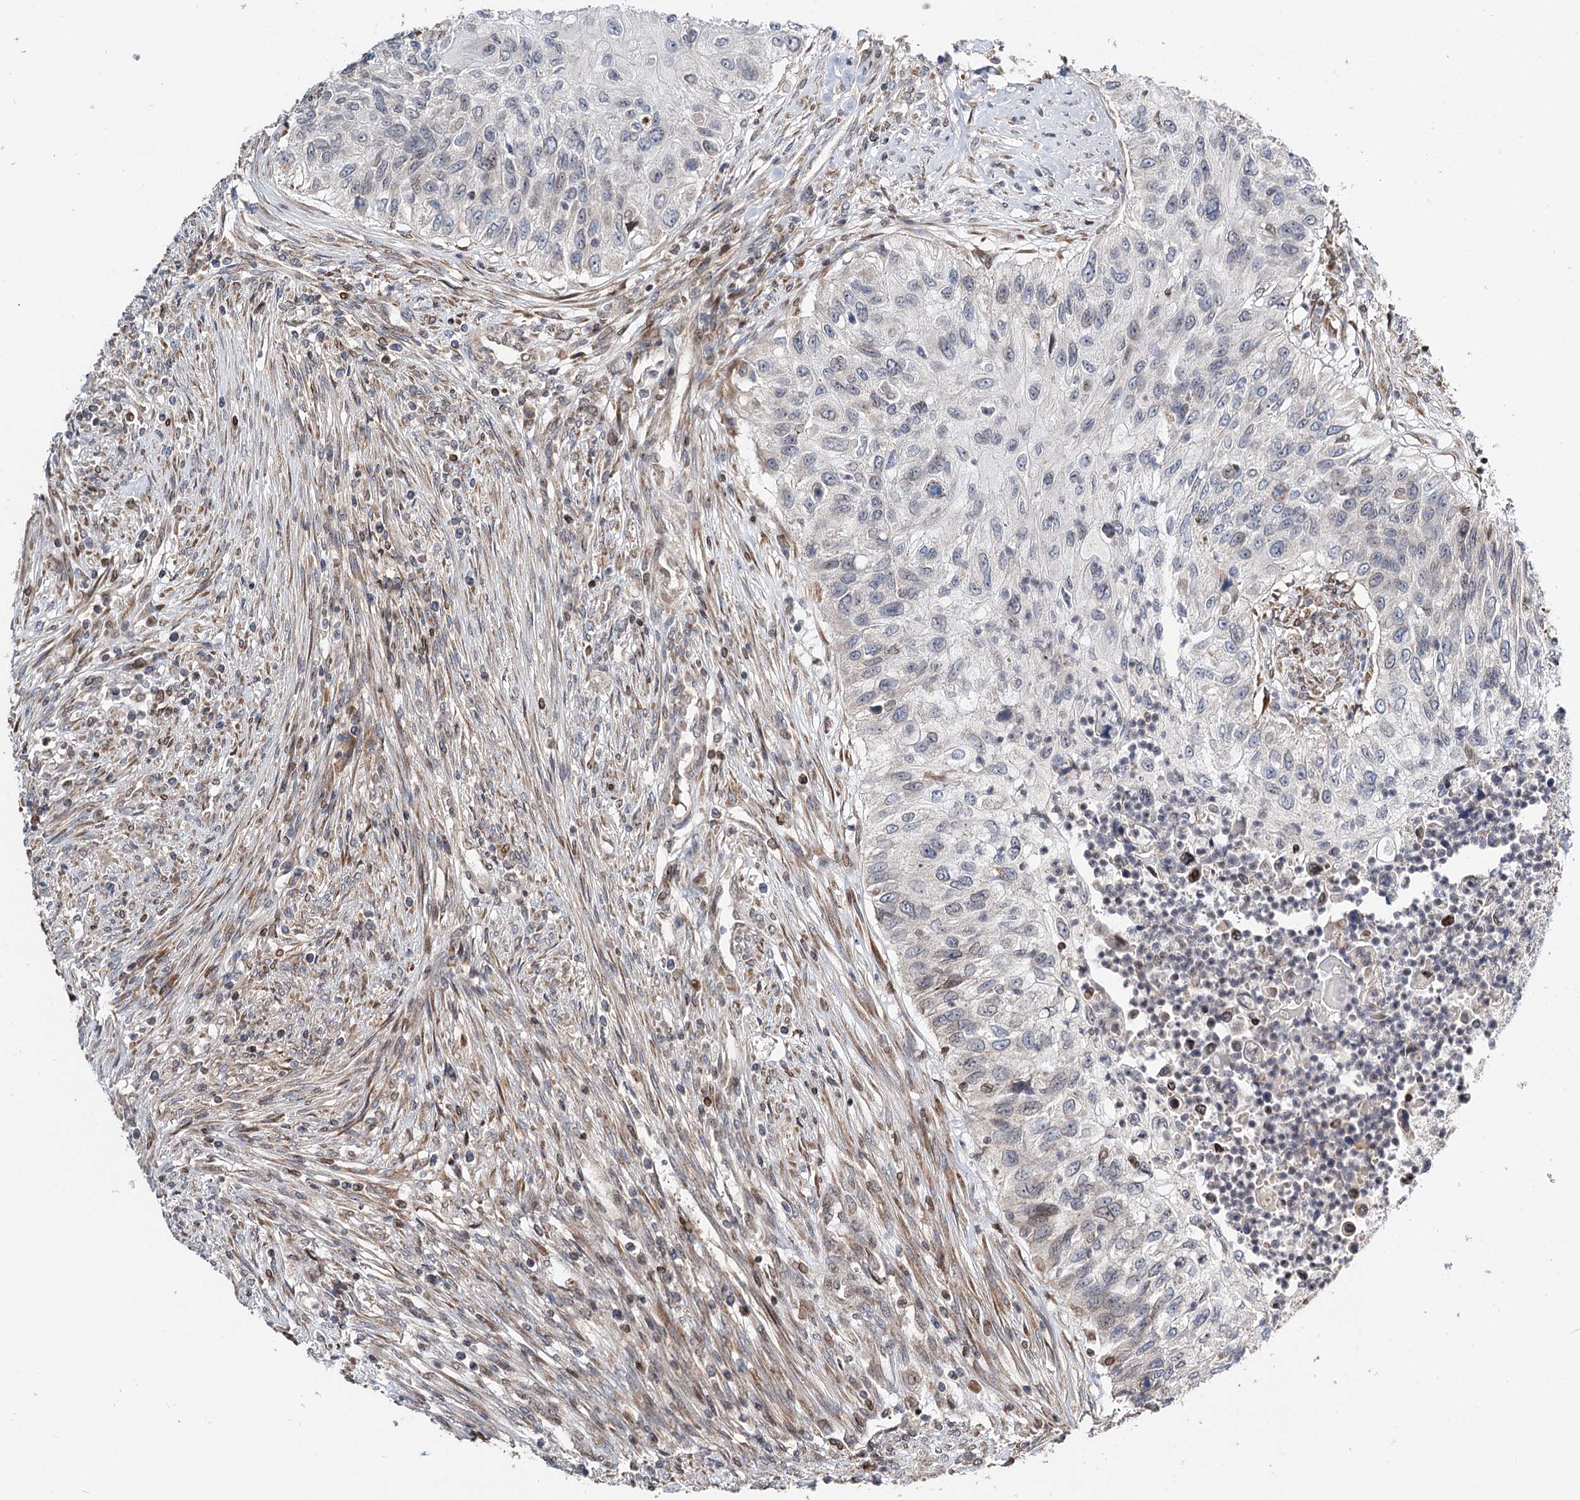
{"staining": {"intensity": "negative", "quantity": "none", "location": "none"}, "tissue": "urothelial cancer", "cell_type": "Tumor cells", "image_type": "cancer", "snomed": [{"axis": "morphology", "description": "Urothelial carcinoma, High grade"}, {"axis": "topography", "description": "Urinary bladder"}], "caption": "The image demonstrates no staining of tumor cells in urothelial cancer. (DAB immunohistochemistry (IHC), high magnification).", "gene": "CFAP46", "patient": {"sex": "female", "age": 60}}